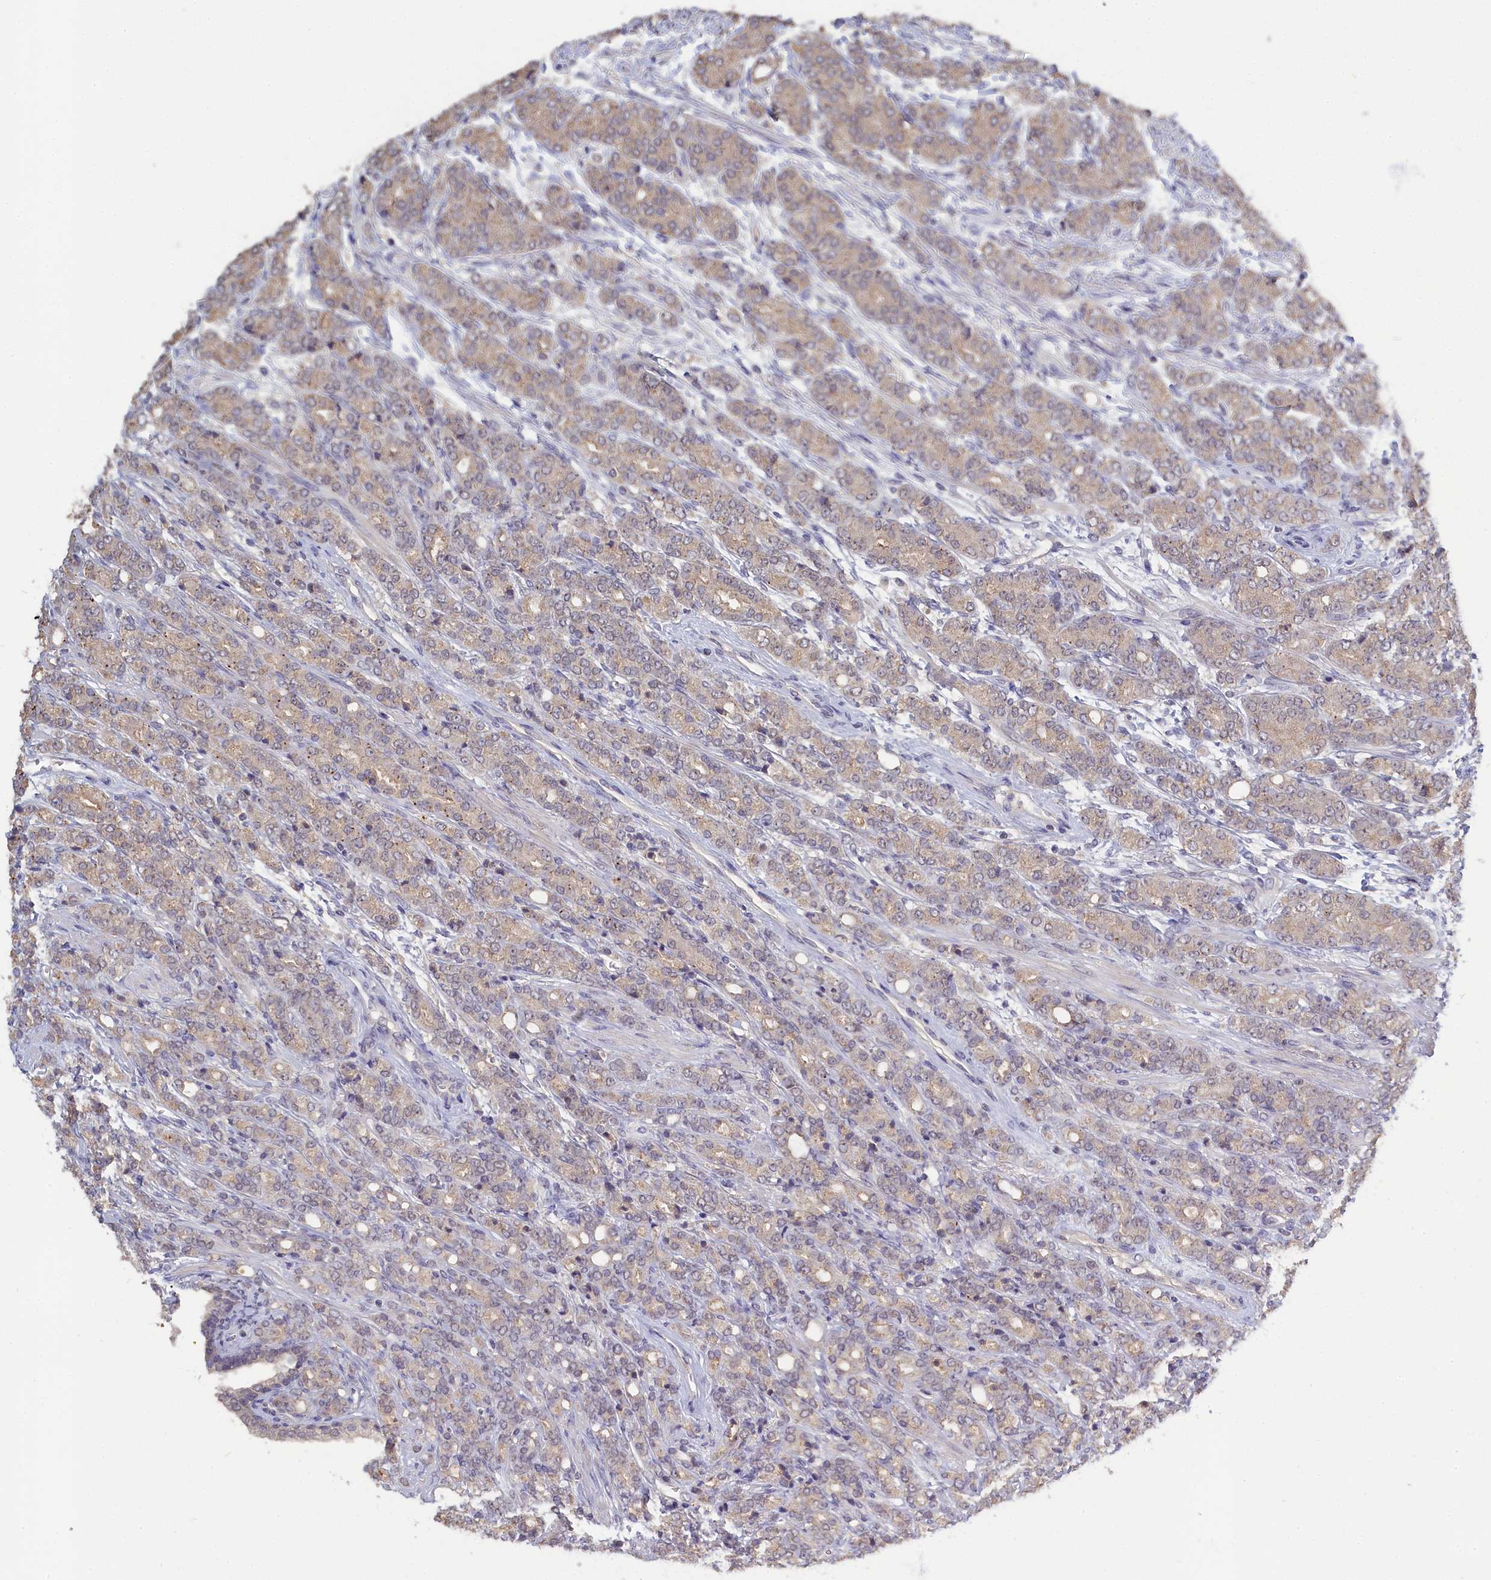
{"staining": {"intensity": "weak", "quantity": "<25%", "location": "cytoplasmic/membranous"}, "tissue": "prostate cancer", "cell_type": "Tumor cells", "image_type": "cancer", "snomed": [{"axis": "morphology", "description": "Adenocarcinoma, High grade"}, {"axis": "topography", "description": "Prostate"}], "caption": "Tumor cells are negative for protein expression in human prostate adenocarcinoma (high-grade).", "gene": "CELF5", "patient": {"sex": "male", "age": 62}}